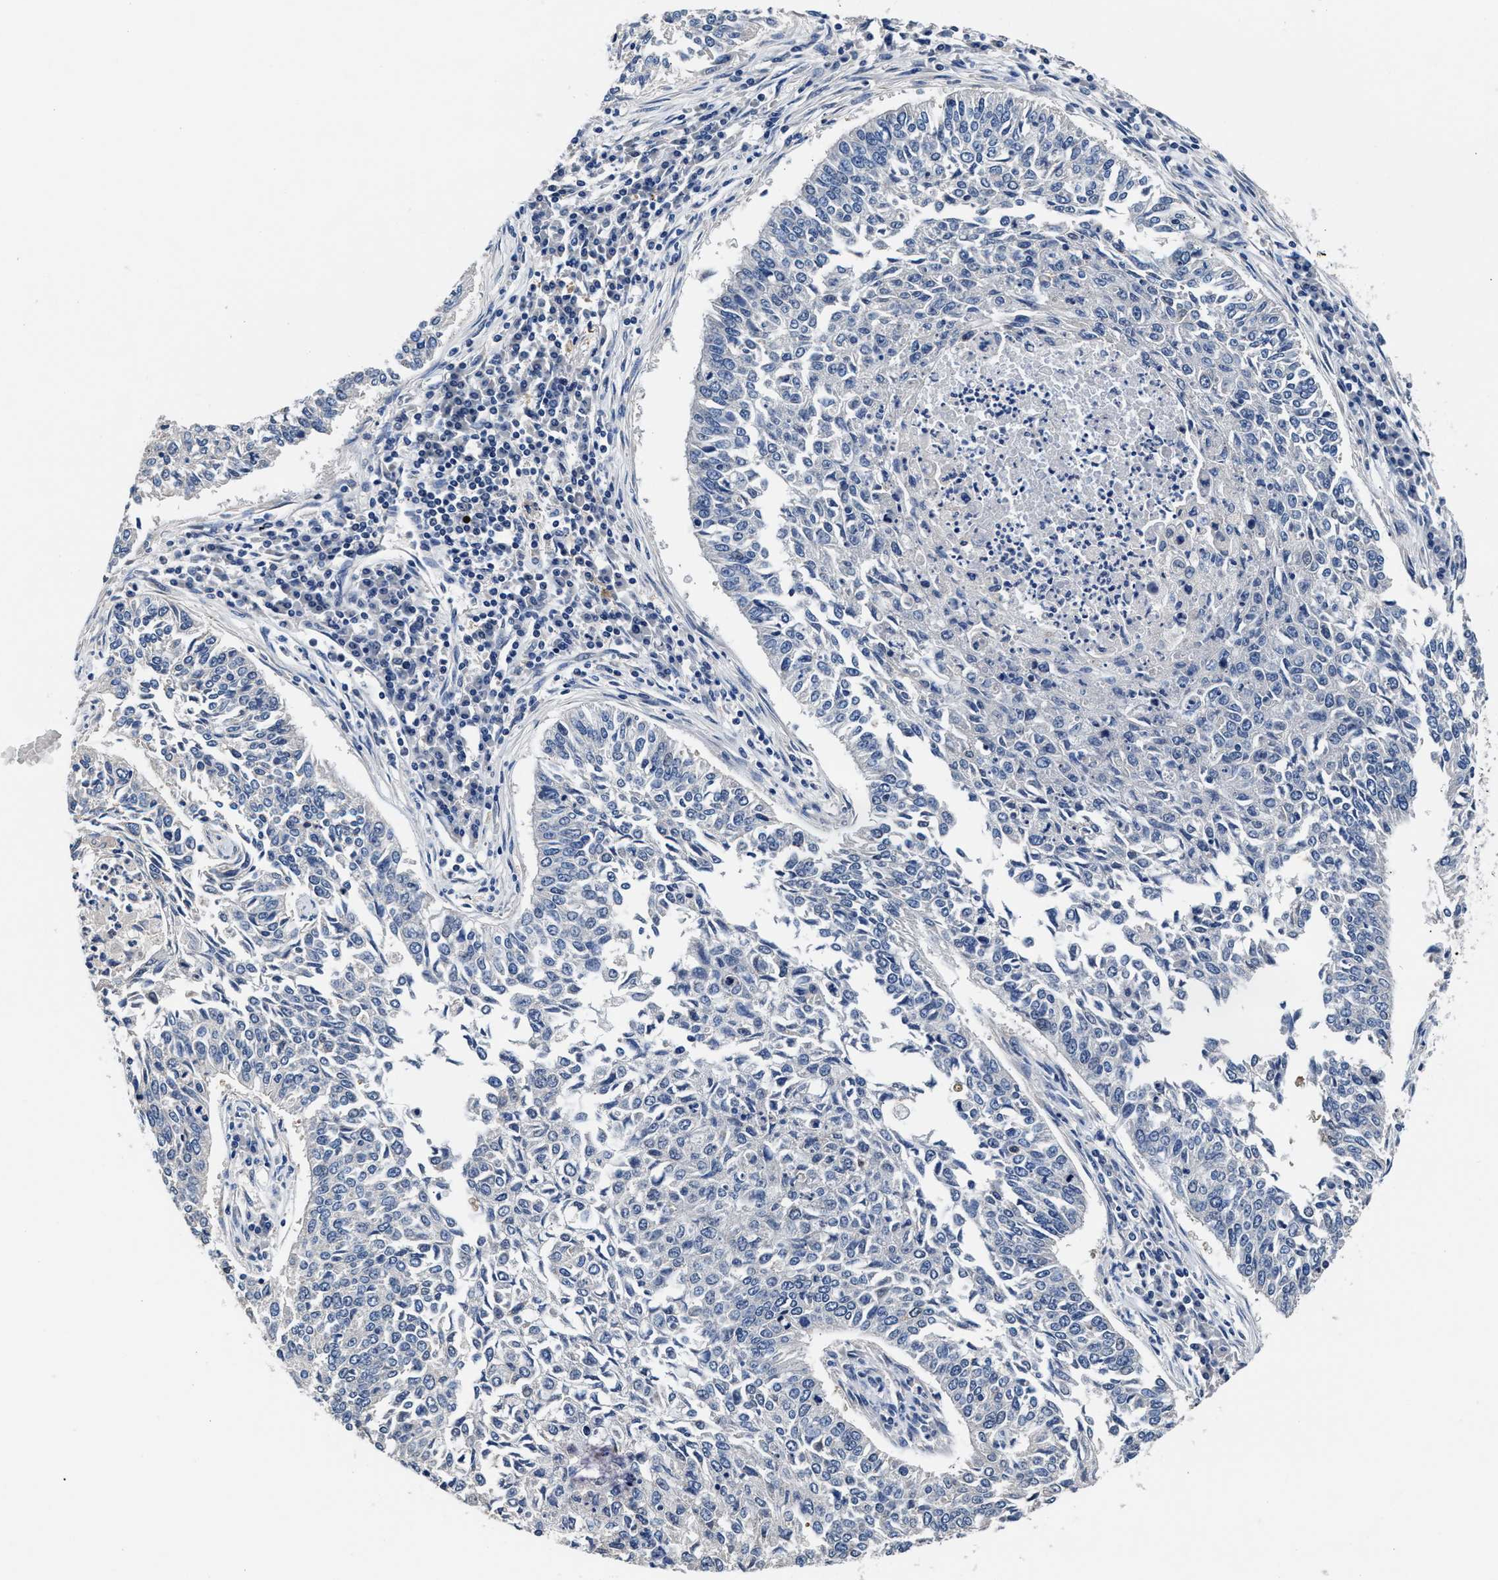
{"staining": {"intensity": "negative", "quantity": "none", "location": "none"}, "tissue": "lung cancer", "cell_type": "Tumor cells", "image_type": "cancer", "snomed": [{"axis": "morphology", "description": "Normal tissue, NOS"}, {"axis": "morphology", "description": "Squamous cell carcinoma, NOS"}, {"axis": "topography", "description": "Cartilage tissue"}, {"axis": "topography", "description": "Bronchus"}, {"axis": "topography", "description": "Lung"}], "caption": "An IHC photomicrograph of lung cancer (squamous cell carcinoma) is shown. There is no staining in tumor cells of lung cancer (squamous cell carcinoma).", "gene": "GSTM1", "patient": {"sex": "female", "age": 49}}